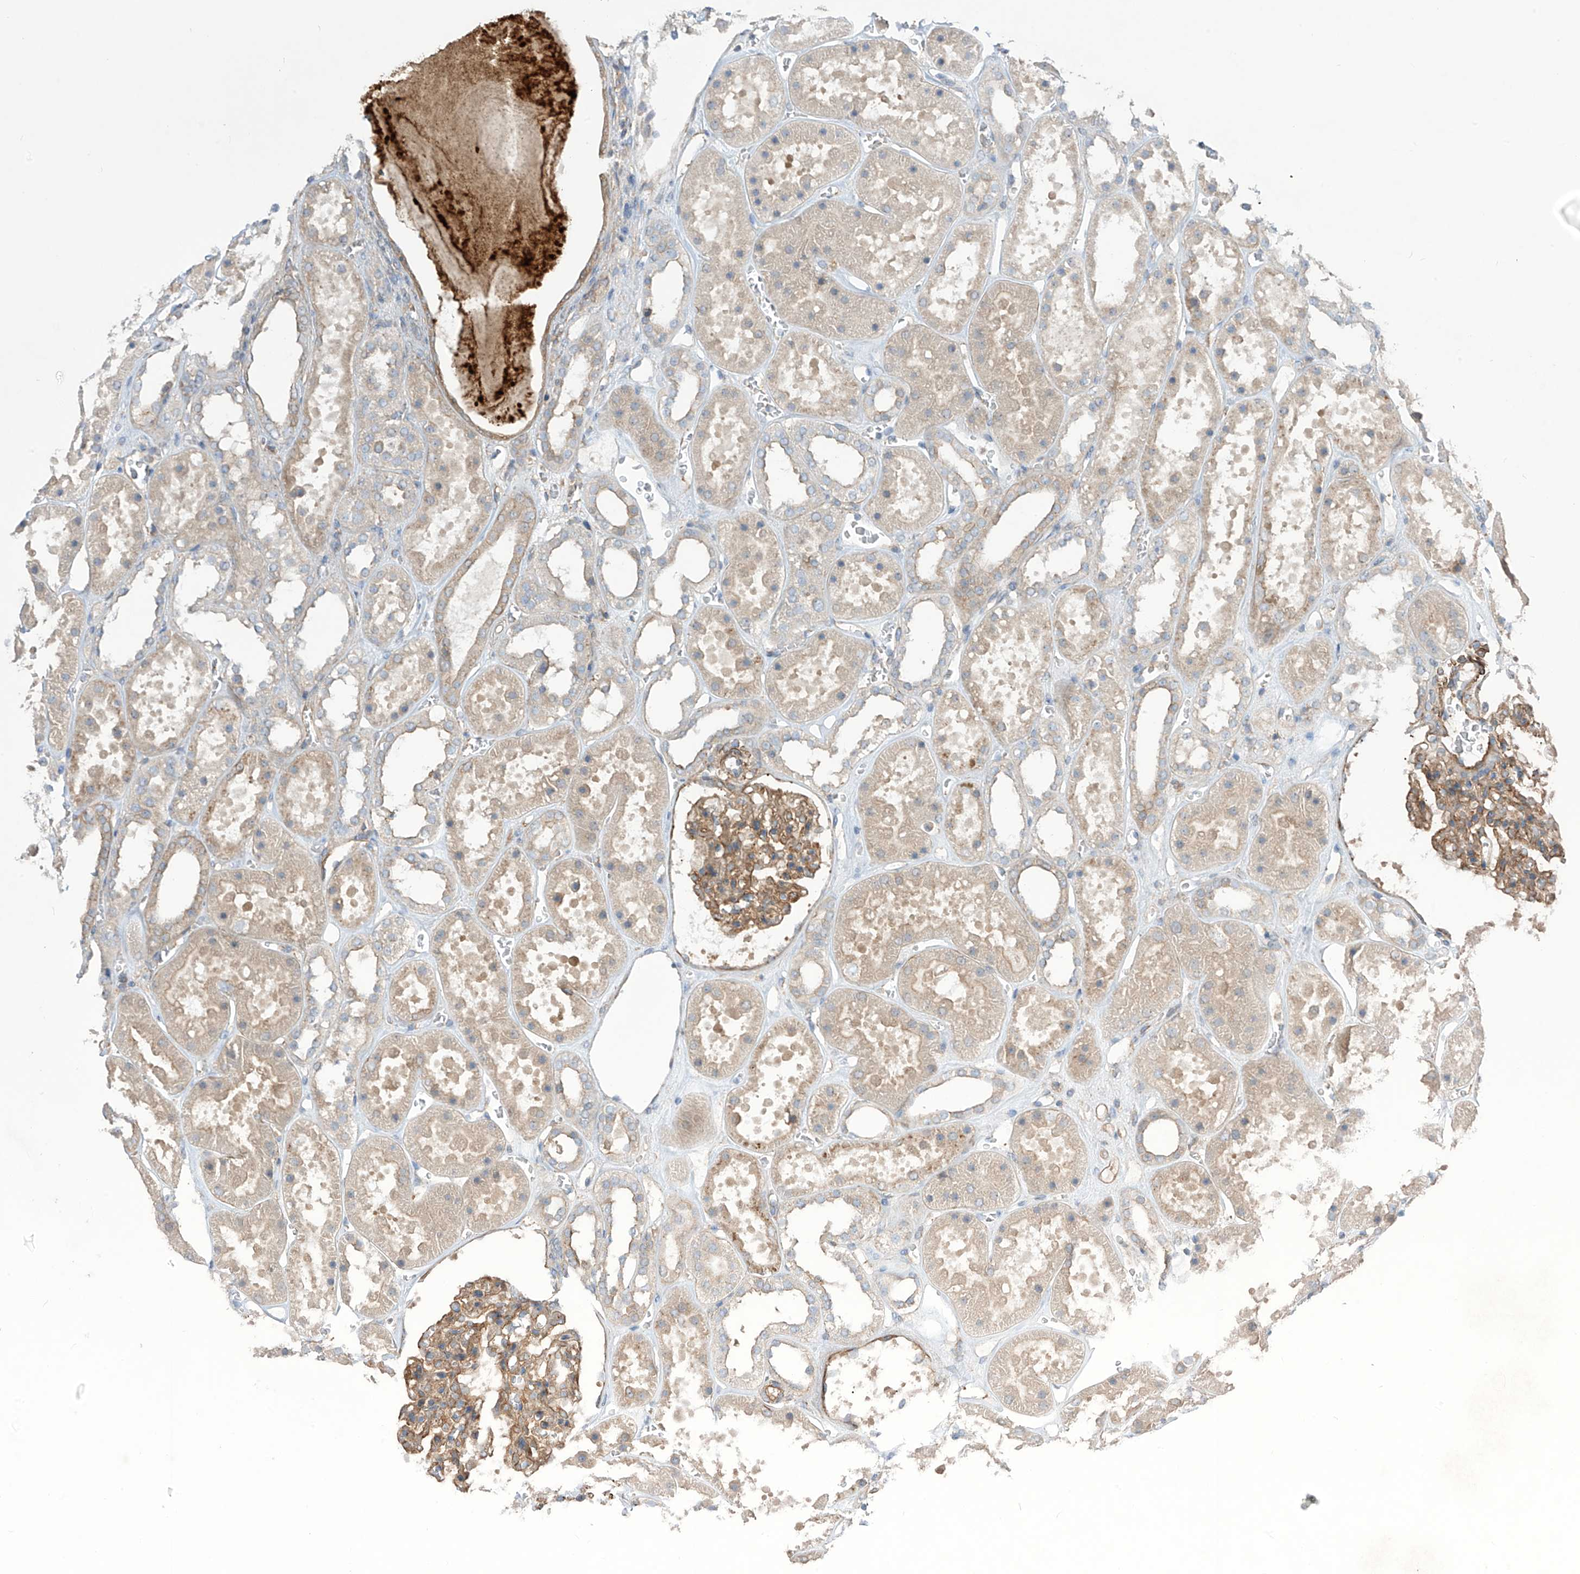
{"staining": {"intensity": "moderate", "quantity": ">75%", "location": "cytoplasmic/membranous"}, "tissue": "kidney", "cell_type": "Cells in glomeruli", "image_type": "normal", "snomed": [{"axis": "morphology", "description": "Normal tissue, NOS"}, {"axis": "topography", "description": "Kidney"}], "caption": "DAB (3,3'-diaminobenzidine) immunohistochemical staining of normal kidney exhibits moderate cytoplasmic/membranous protein expression in about >75% of cells in glomeruli.", "gene": "TRMU", "patient": {"sex": "female", "age": 41}}